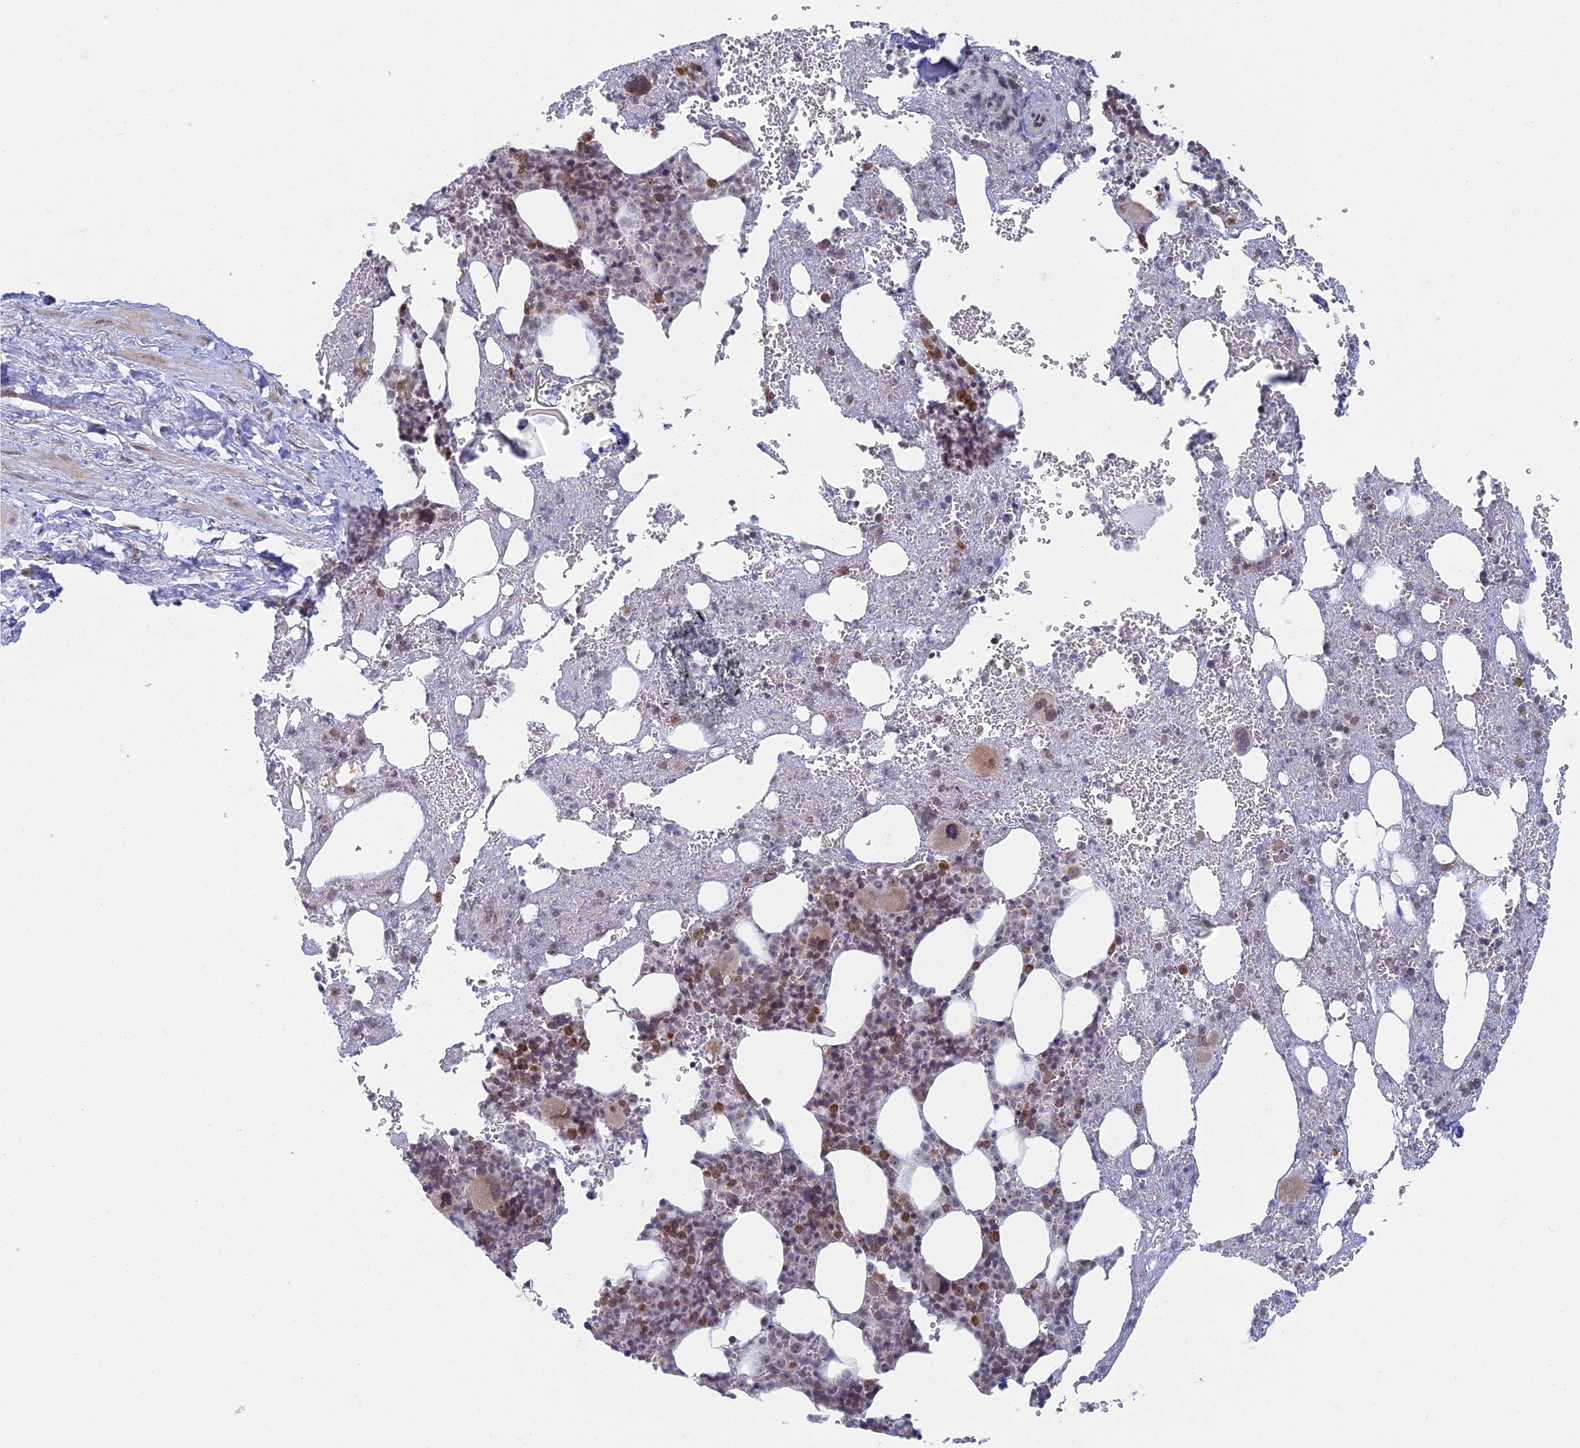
{"staining": {"intensity": "moderate", "quantity": "25%-75%", "location": "cytoplasmic/membranous,nuclear"}, "tissue": "bone marrow", "cell_type": "Hematopoietic cells", "image_type": "normal", "snomed": [{"axis": "morphology", "description": "Normal tissue, NOS"}, {"axis": "topography", "description": "Bone marrow"}], "caption": "This is a histology image of IHC staining of normal bone marrow, which shows moderate staining in the cytoplasmic/membranous,nuclear of hematopoietic cells.", "gene": "RPS19BP1", "patient": {"sex": "male", "age": 61}}